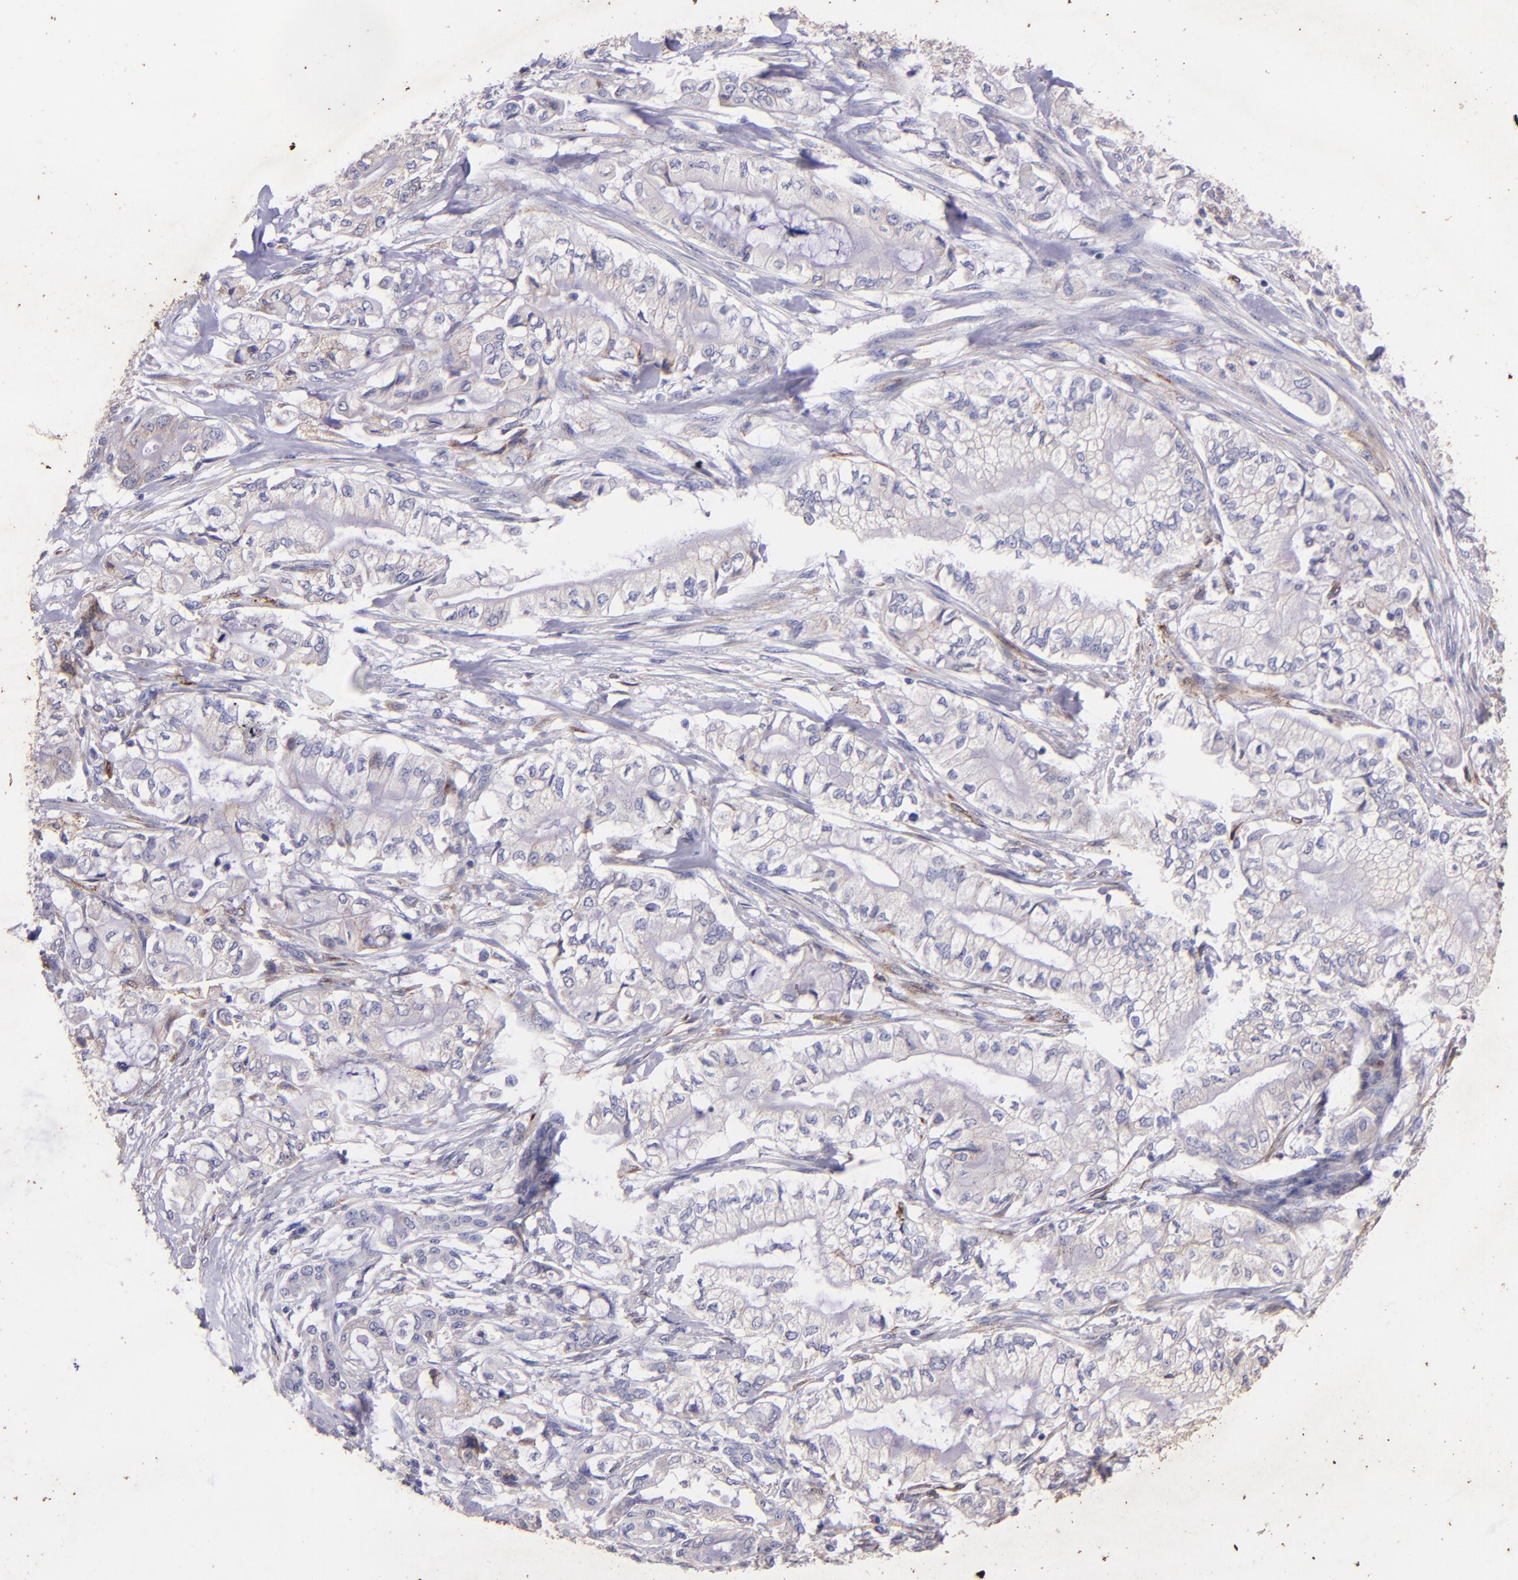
{"staining": {"intensity": "weak", "quantity": "<25%", "location": "cytoplasmic/membranous"}, "tissue": "pancreatic cancer", "cell_type": "Tumor cells", "image_type": "cancer", "snomed": [{"axis": "morphology", "description": "Adenocarcinoma, NOS"}, {"axis": "topography", "description": "Pancreas"}], "caption": "Tumor cells show no significant positivity in pancreatic adenocarcinoma.", "gene": "RET", "patient": {"sex": "male", "age": 79}}